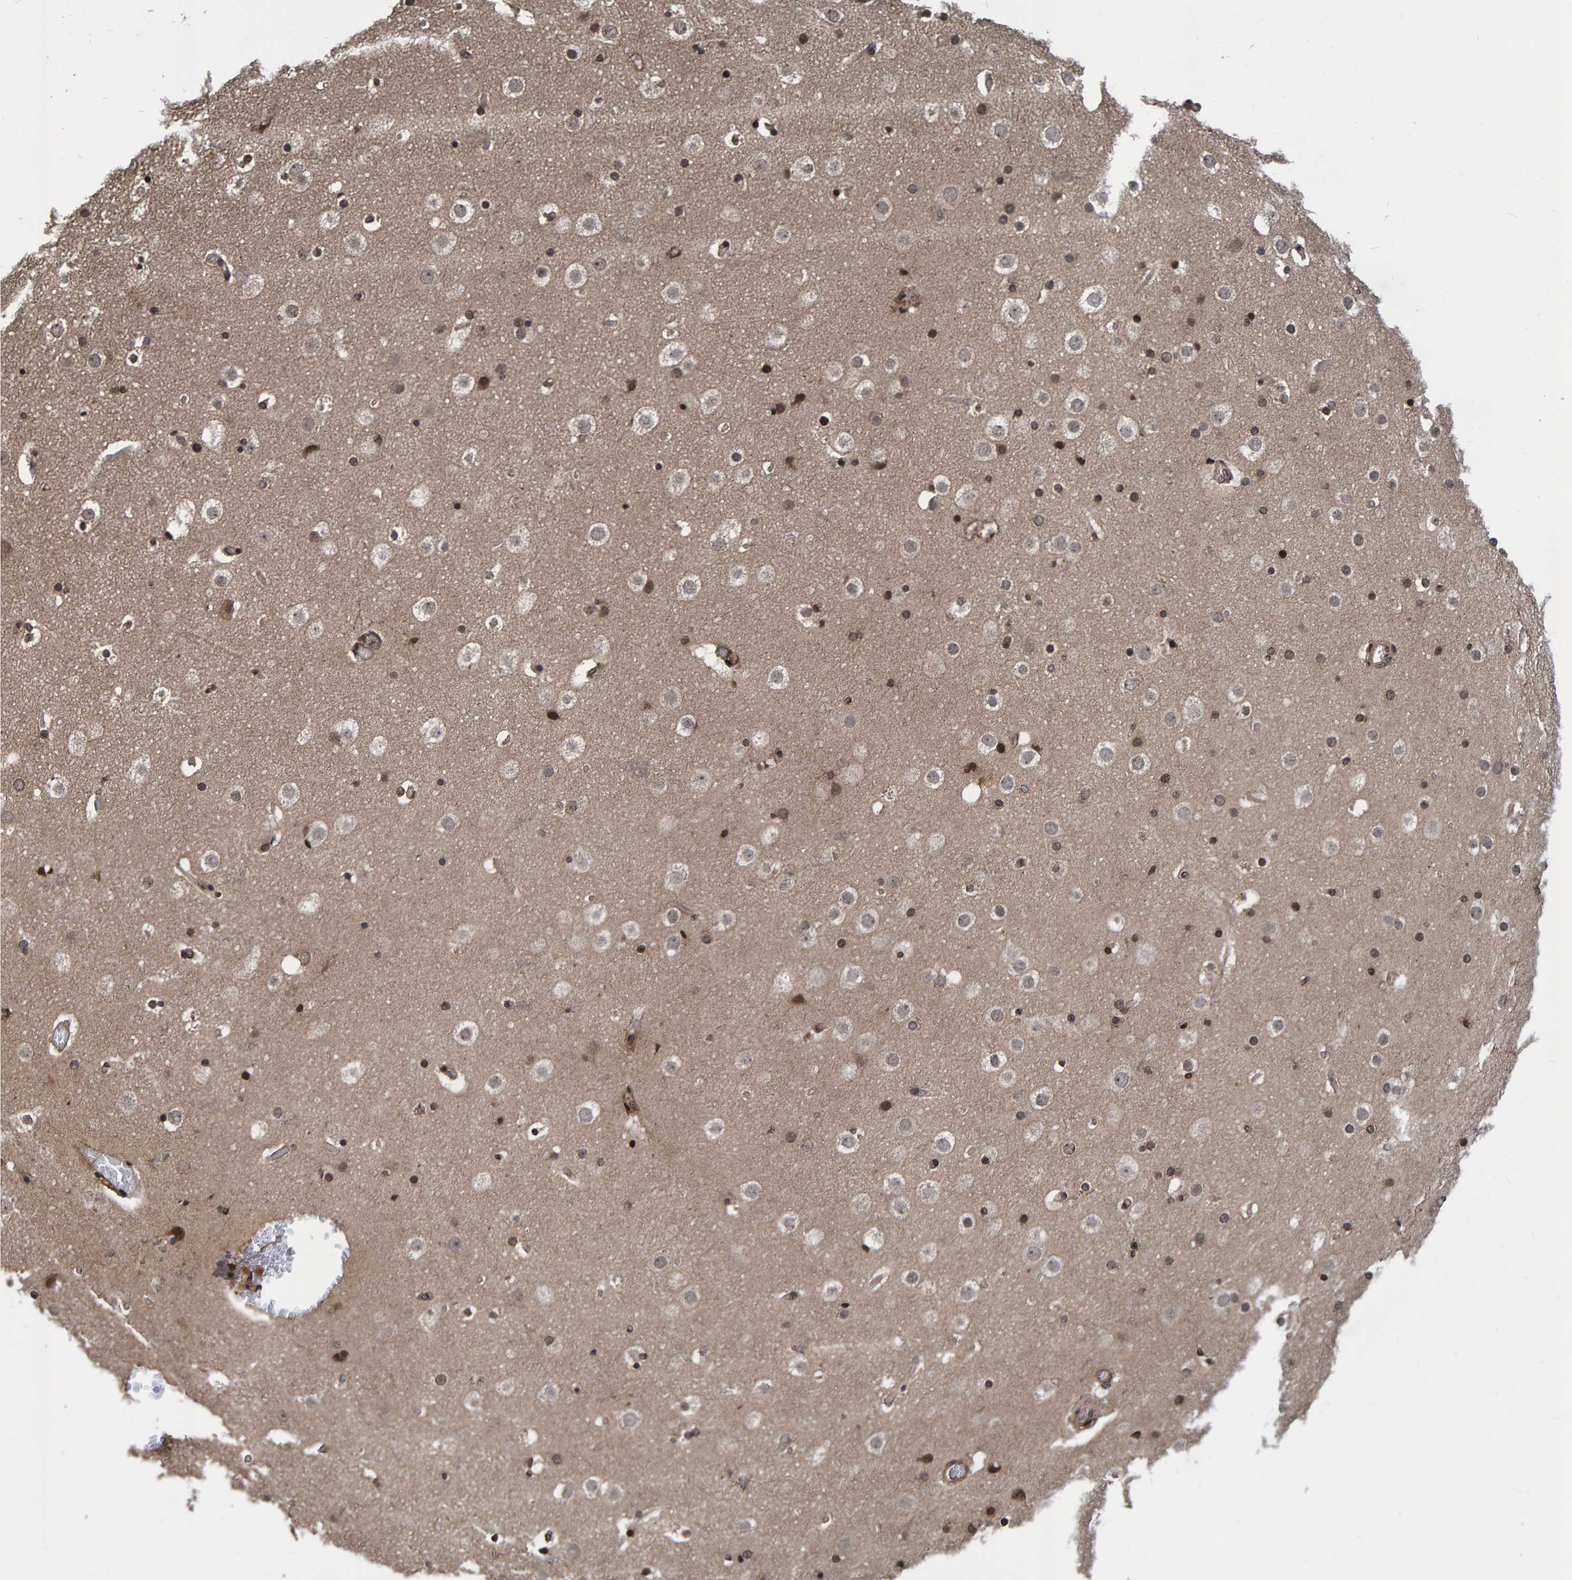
{"staining": {"intensity": "negative", "quantity": "none", "location": "none"}, "tissue": "cerebral cortex", "cell_type": "Endothelial cells", "image_type": "normal", "snomed": [{"axis": "morphology", "description": "Normal tissue, NOS"}, {"axis": "topography", "description": "Cerebral cortex"}], "caption": "Benign cerebral cortex was stained to show a protein in brown. There is no significant positivity in endothelial cells. Nuclei are stained in blue.", "gene": "GAB2", "patient": {"sex": "male", "age": 57}}